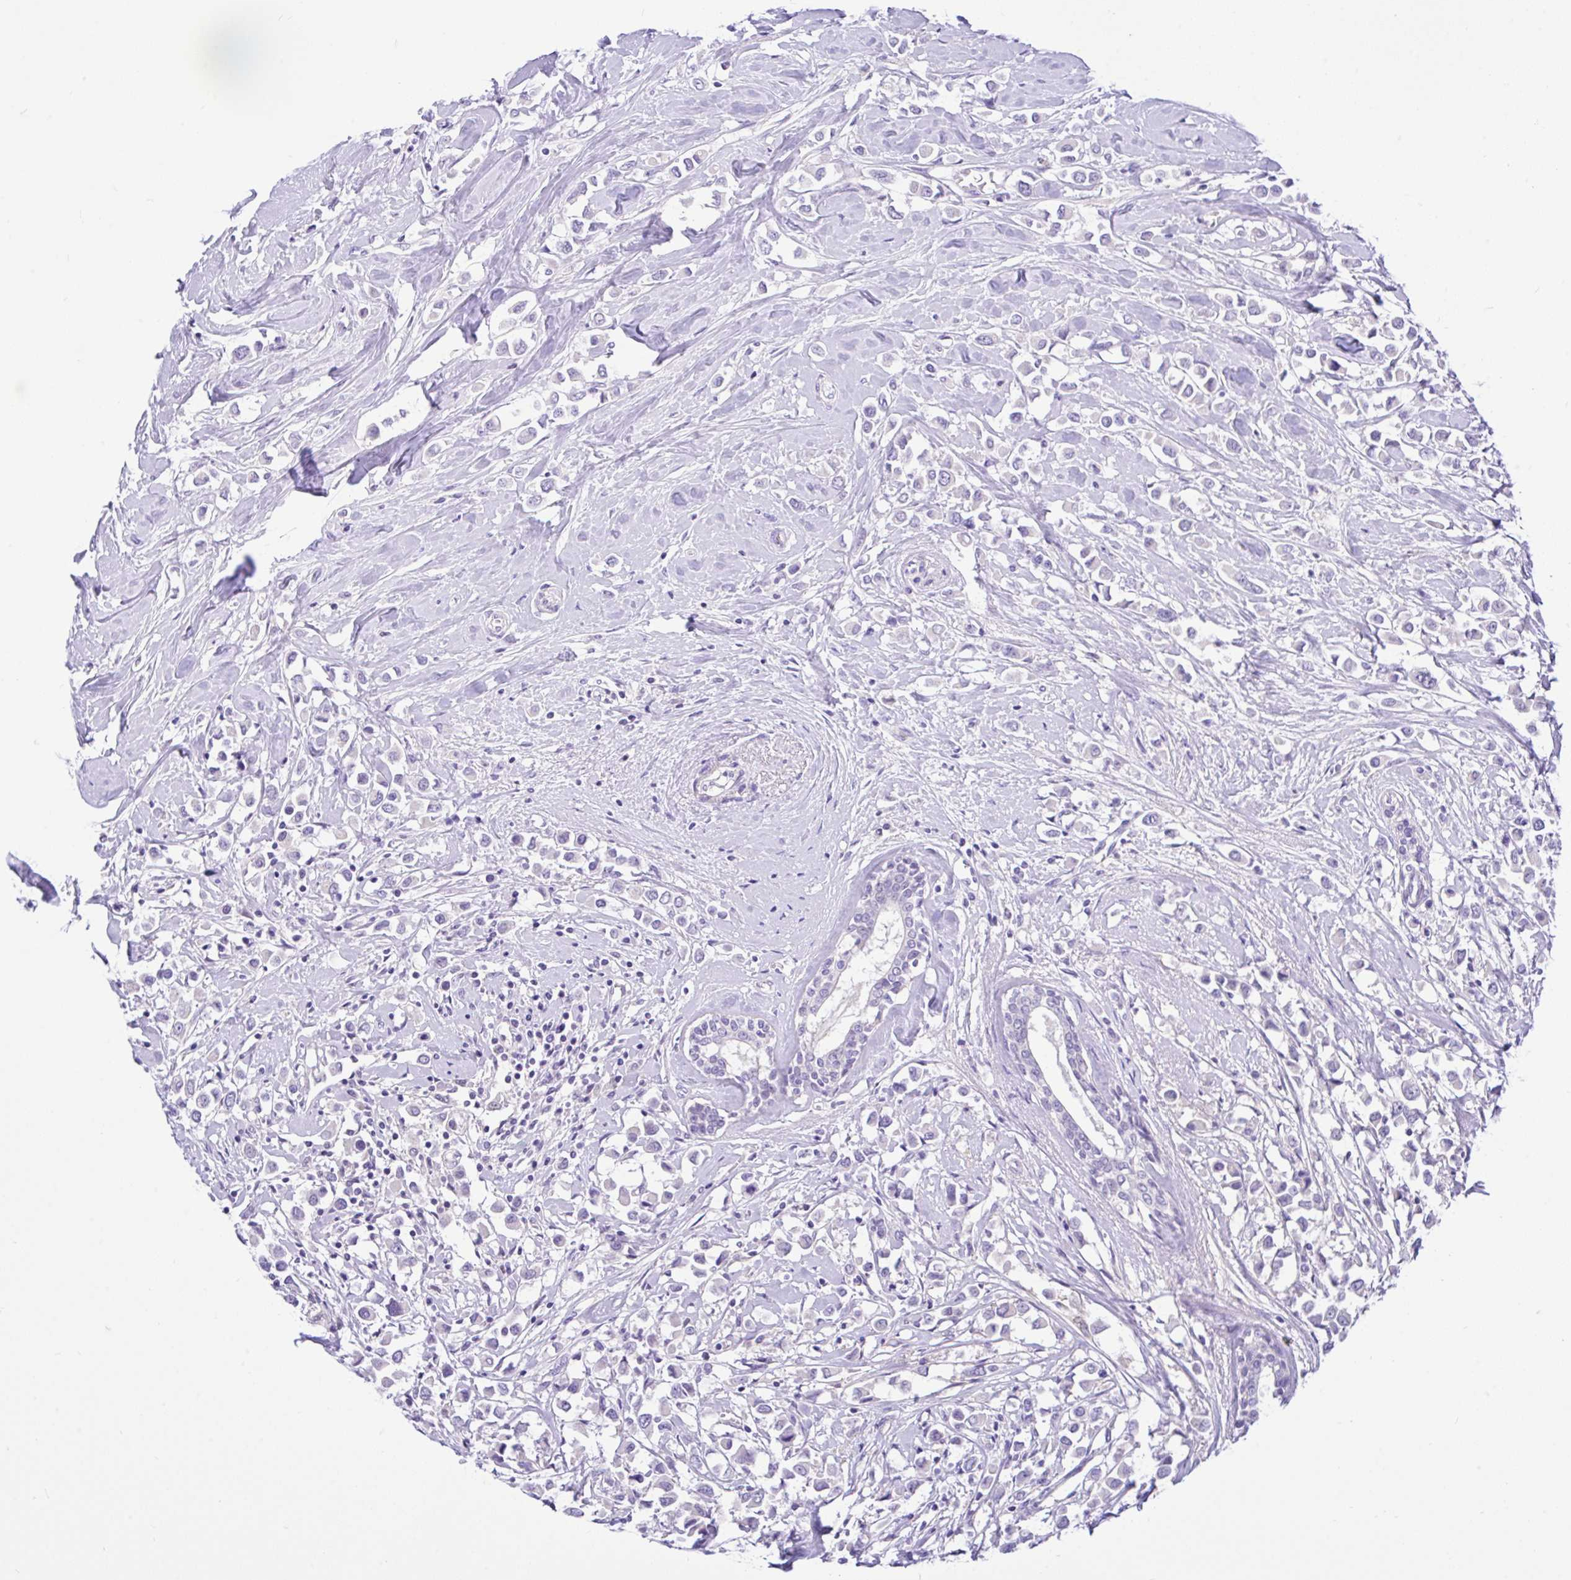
{"staining": {"intensity": "negative", "quantity": "none", "location": "none"}, "tissue": "breast cancer", "cell_type": "Tumor cells", "image_type": "cancer", "snomed": [{"axis": "morphology", "description": "Duct carcinoma"}, {"axis": "topography", "description": "Breast"}], "caption": "Immunohistochemistry of human breast infiltrating ductal carcinoma reveals no expression in tumor cells.", "gene": "ANO4", "patient": {"sex": "female", "age": 61}}